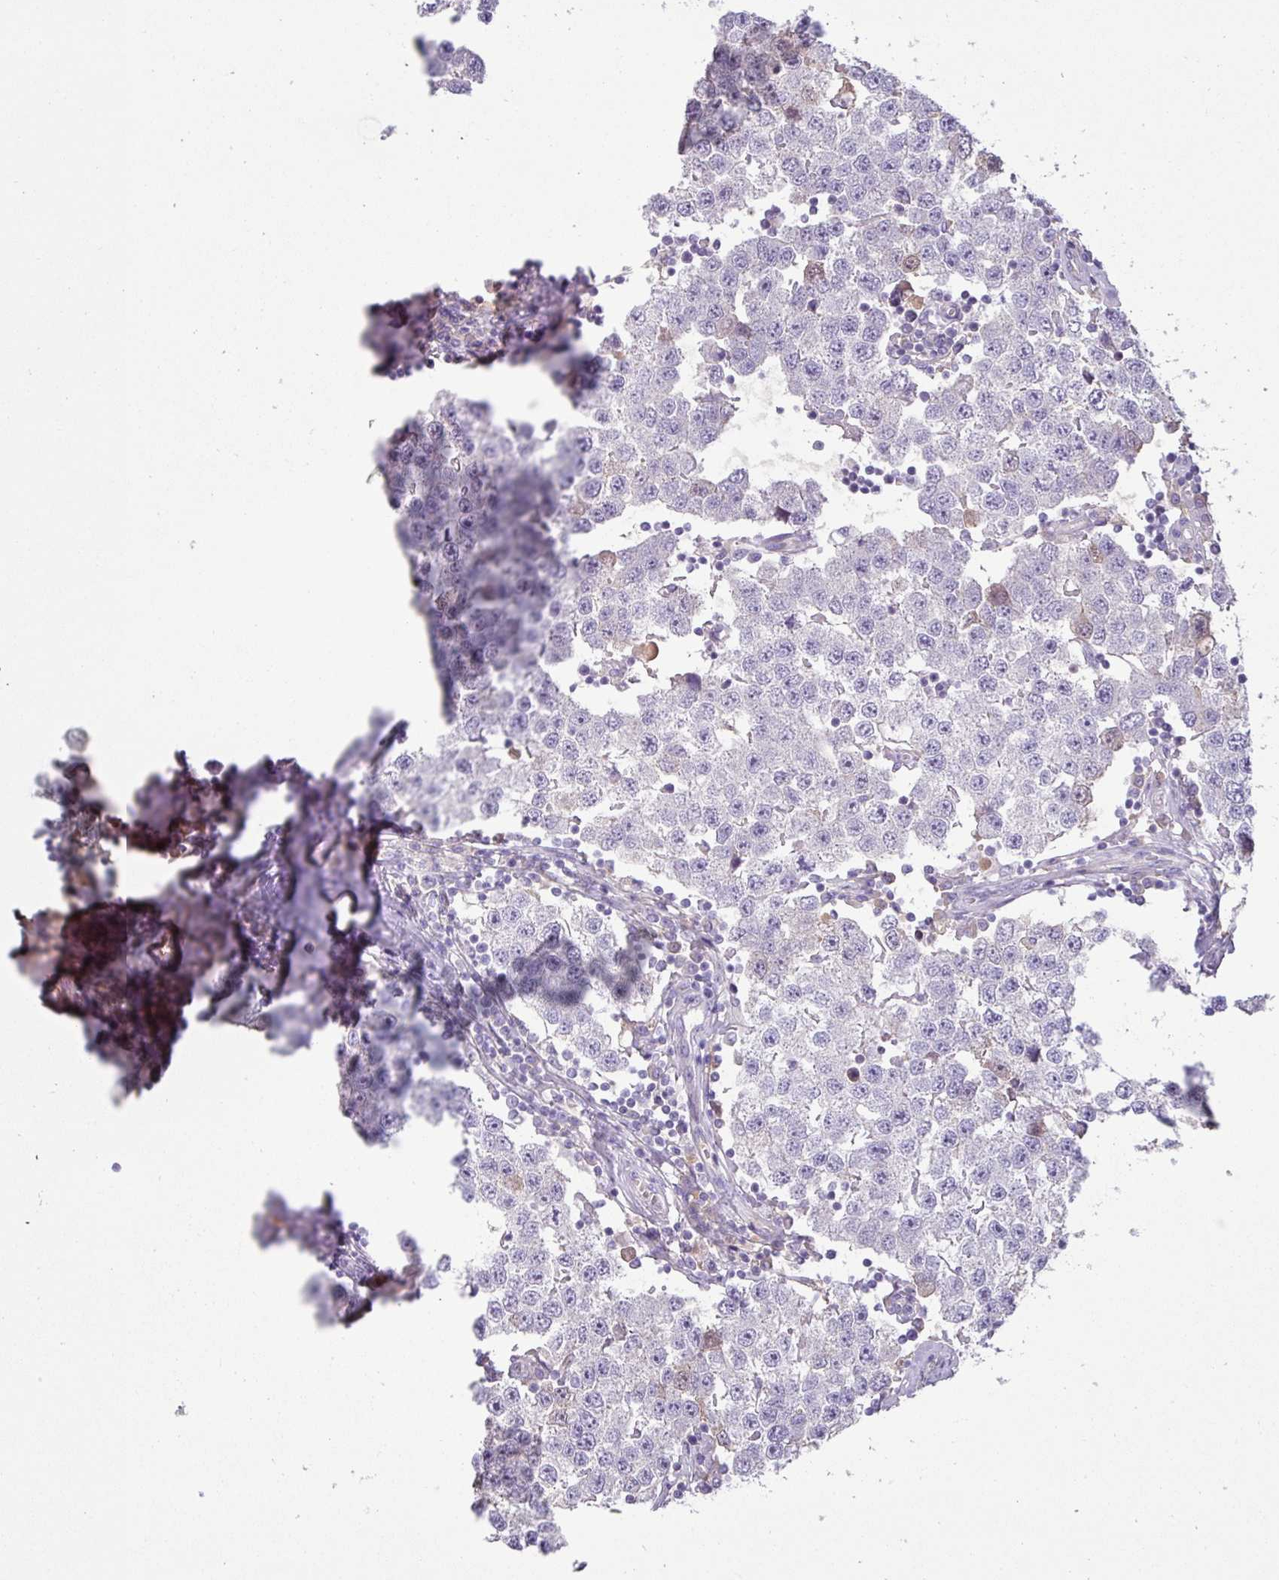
{"staining": {"intensity": "negative", "quantity": "none", "location": "none"}, "tissue": "testis cancer", "cell_type": "Tumor cells", "image_type": "cancer", "snomed": [{"axis": "morphology", "description": "Seminoma, NOS"}, {"axis": "topography", "description": "Testis"}], "caption": "Immunohistochemical staining of human seminoma (testis) exhibits no significant staining in tumor cells. The staining is performed using DAB brown chromogen with nuclei counter-stained in using hematoxylin.", "gene": "OR6C6", "patient": {"sex": "male", "age": 34}}